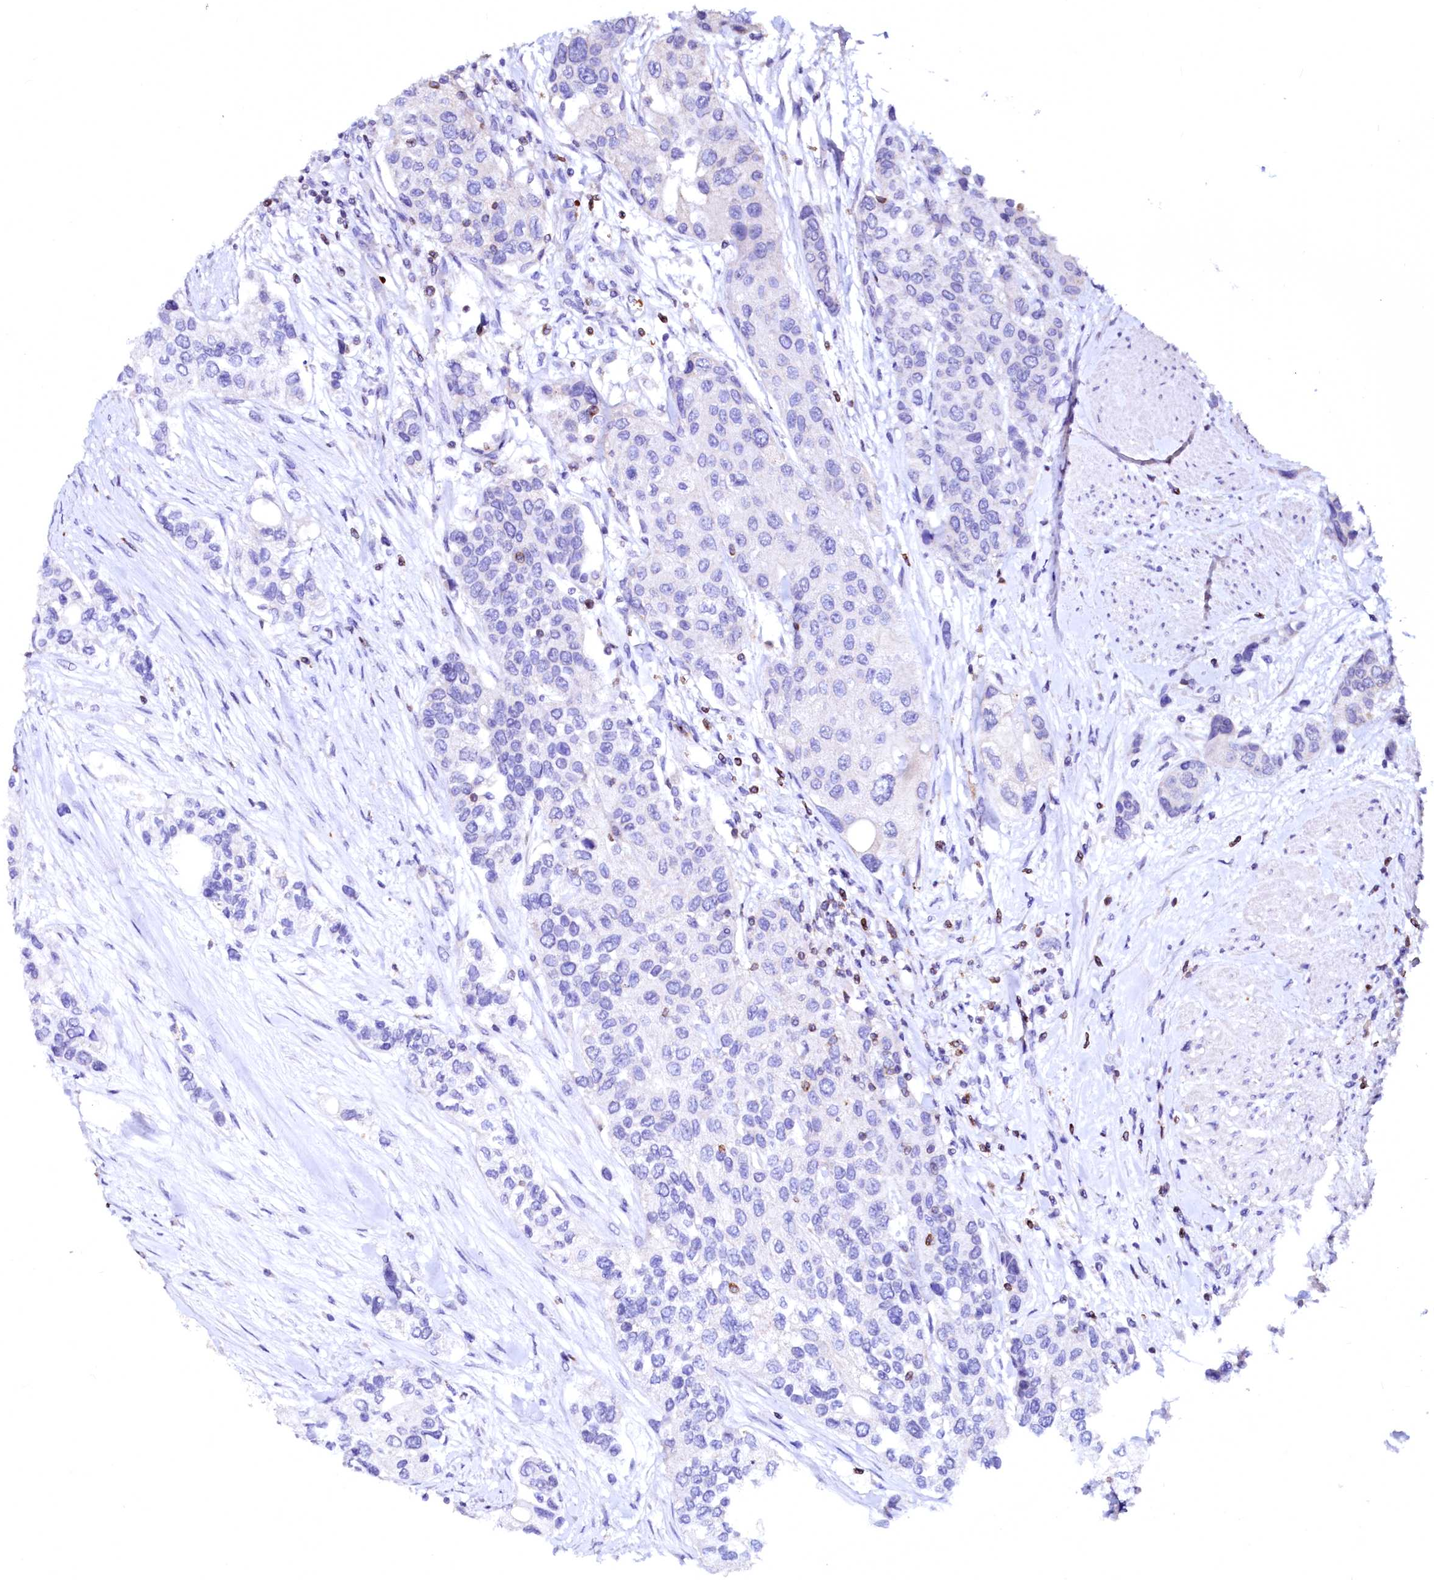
{"staining": {"intensity": "negative", "quantity": "none", "location": "none"}, "tissue": "urothelial cancer", "cell_type": "Tumor cells", "image_type": "cancer", "snomed": [{"axis": "morphology", "description": "Normal tissue, NOS"}, {"axis": "morphology", "description": "Urothelial carcinoma, High grade"}, {"axis": "topography", "description": "Vascular tissue"}, {"axis": "topography", "description": "Urinary bladder"}], "caption": "This is an IHC micrograph of urothelial carcinoma (high-grade). There is no staining in tumor cells.", "gene": "RAB27A", "patient": {"sex": "female", "age": 56}}